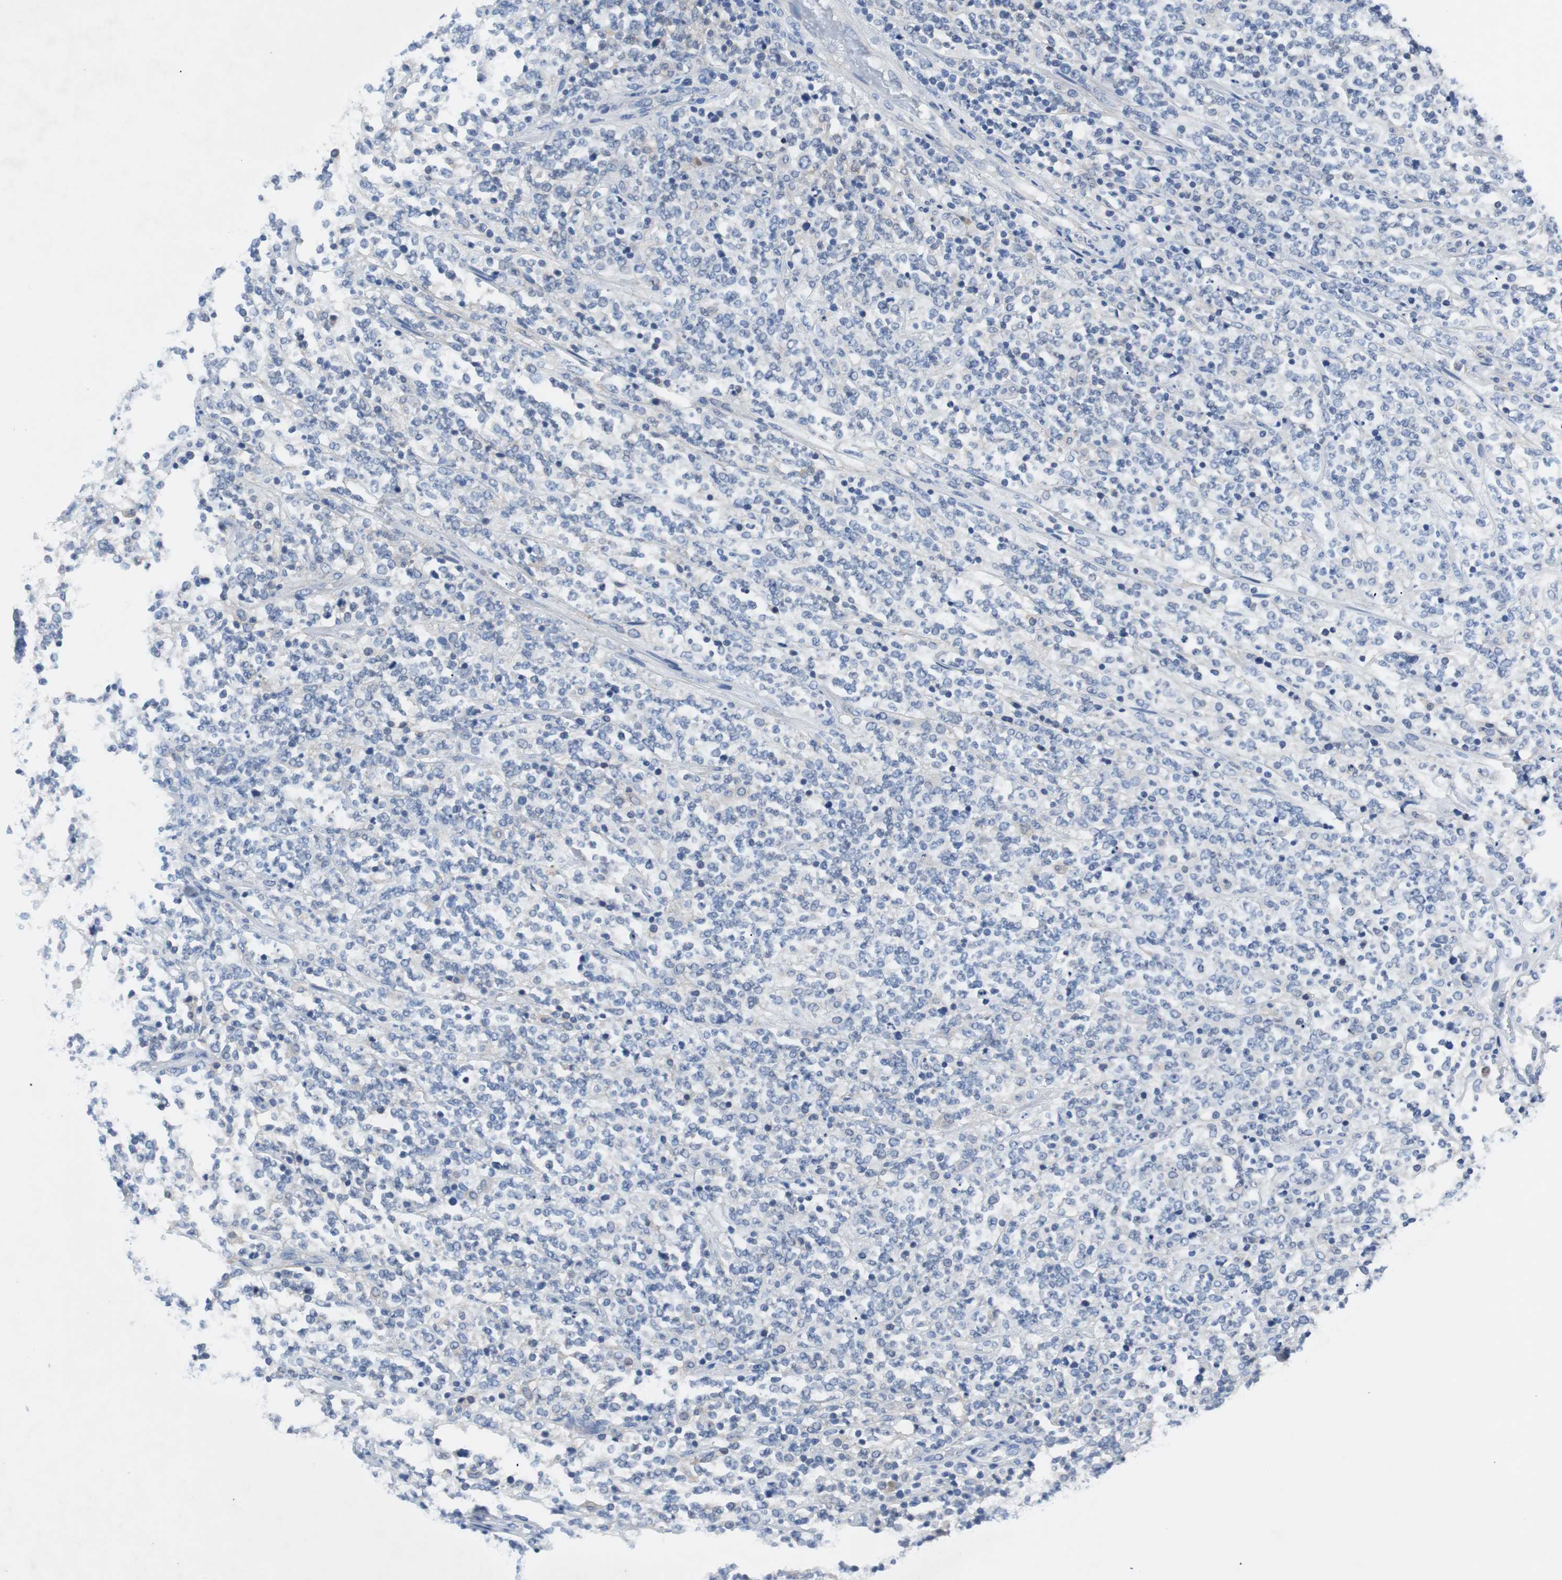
{"staining": {"intensity": "negative", "quantity": "none", "location": "none"}, "tissue": "lymphoma", "cell_type": "Tumor cells", "image_type": "cancer", "snomed": [{"axis": "morphology", "description": "Malignant lymphoma, non-Hodgkin's type, High grade"}, {"axis": "topography", "description": "Soft tissue"}], "caption": "An IHC image of lymphoma is shown. There is no staining in tumor cells of lymphoma. (DAB immunohistochemistry, high magnification).", "gene": "EEF2K", "patient": {"sex": "male", "age": 18}}